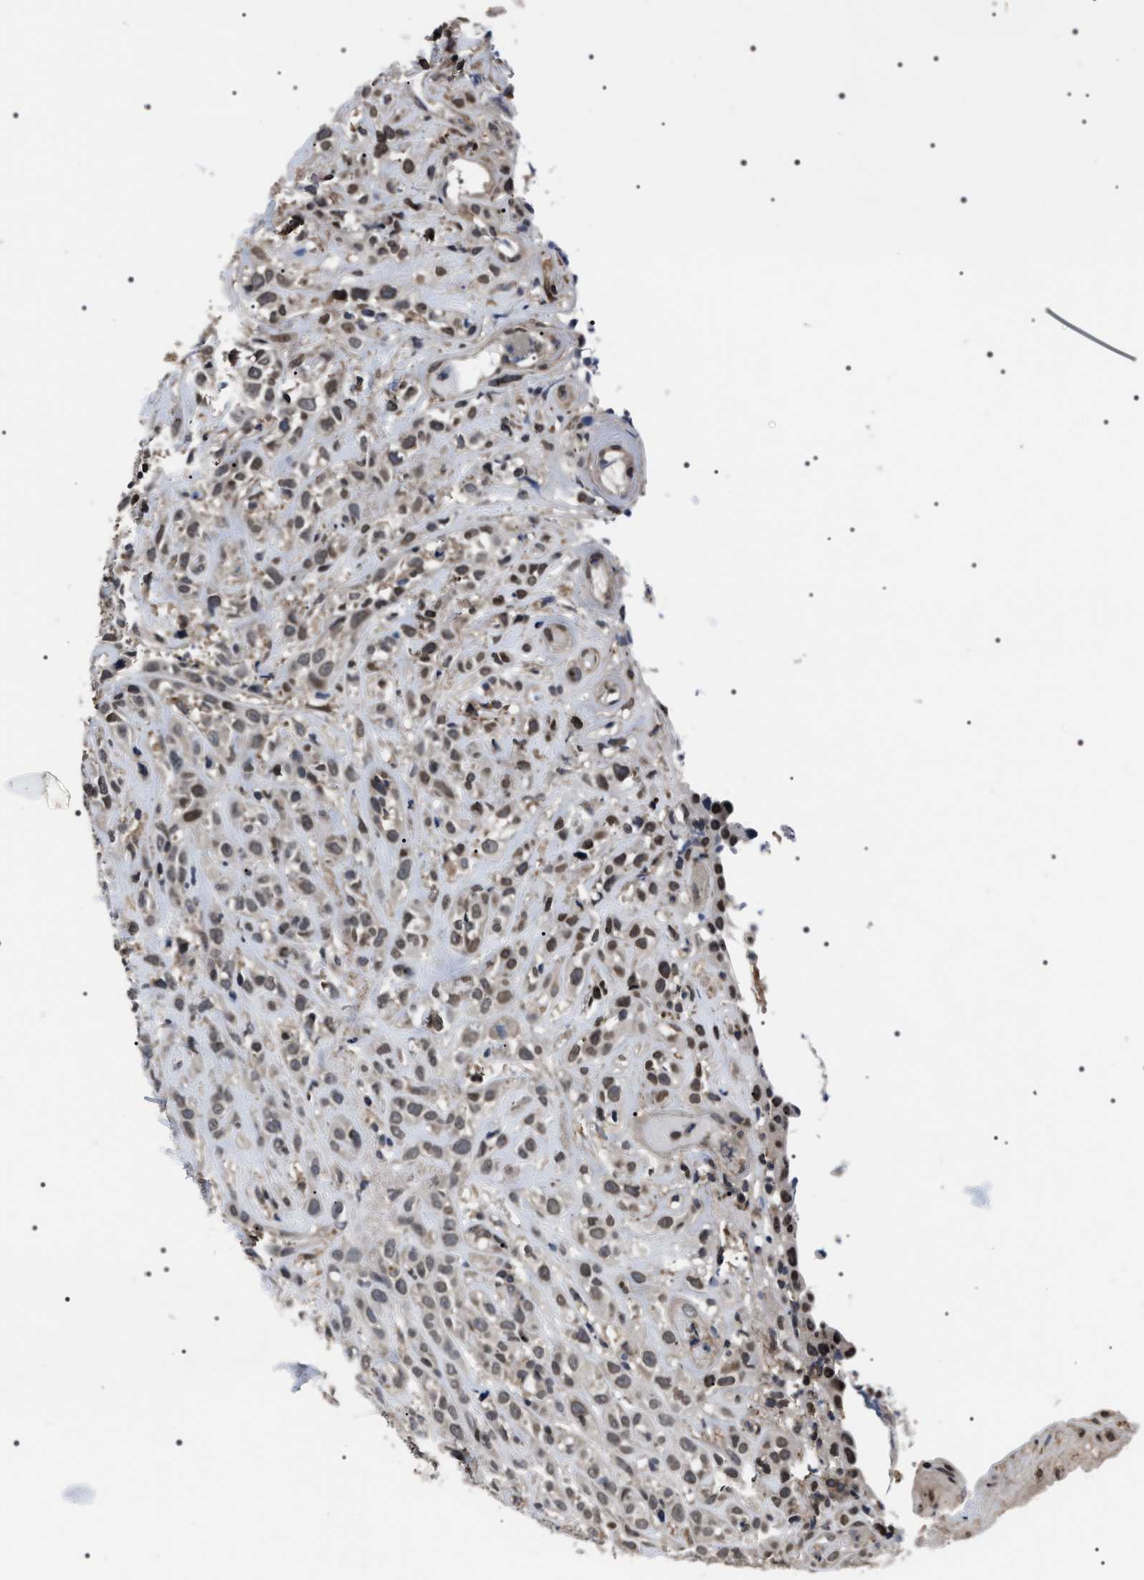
{"staining": {"intensity": "weak", "quantity": ">75%", "location": "cytoplasmic/membranous,nuclear"}, "tissue": "head and neck cancer", "cell_type": "Tumor cells", "image_type": "cancer", "snomed": [{"axis": "morphology", "description": "Normal tissue, NOS"}, {"axis": "morphology", "description": "Squamous cell carcinoma, NOS"}, {"axis": "topography", "description": "Cartilage tissue"}, {"axis": "topography", "description": "Head-Neck"}], "caption": "Head and neck cancer (squamous cell carcinoma) was stained to show a protein in brown. There is low levels of weak cytoplasmic/membranous and nuclear staining in approximately >75% of tumor cells. (DAB IHC, brown staining for protein, blue staining for nuclei).", "gene": "SIPA1", "patient": {"sex": "male", "age": 62}}